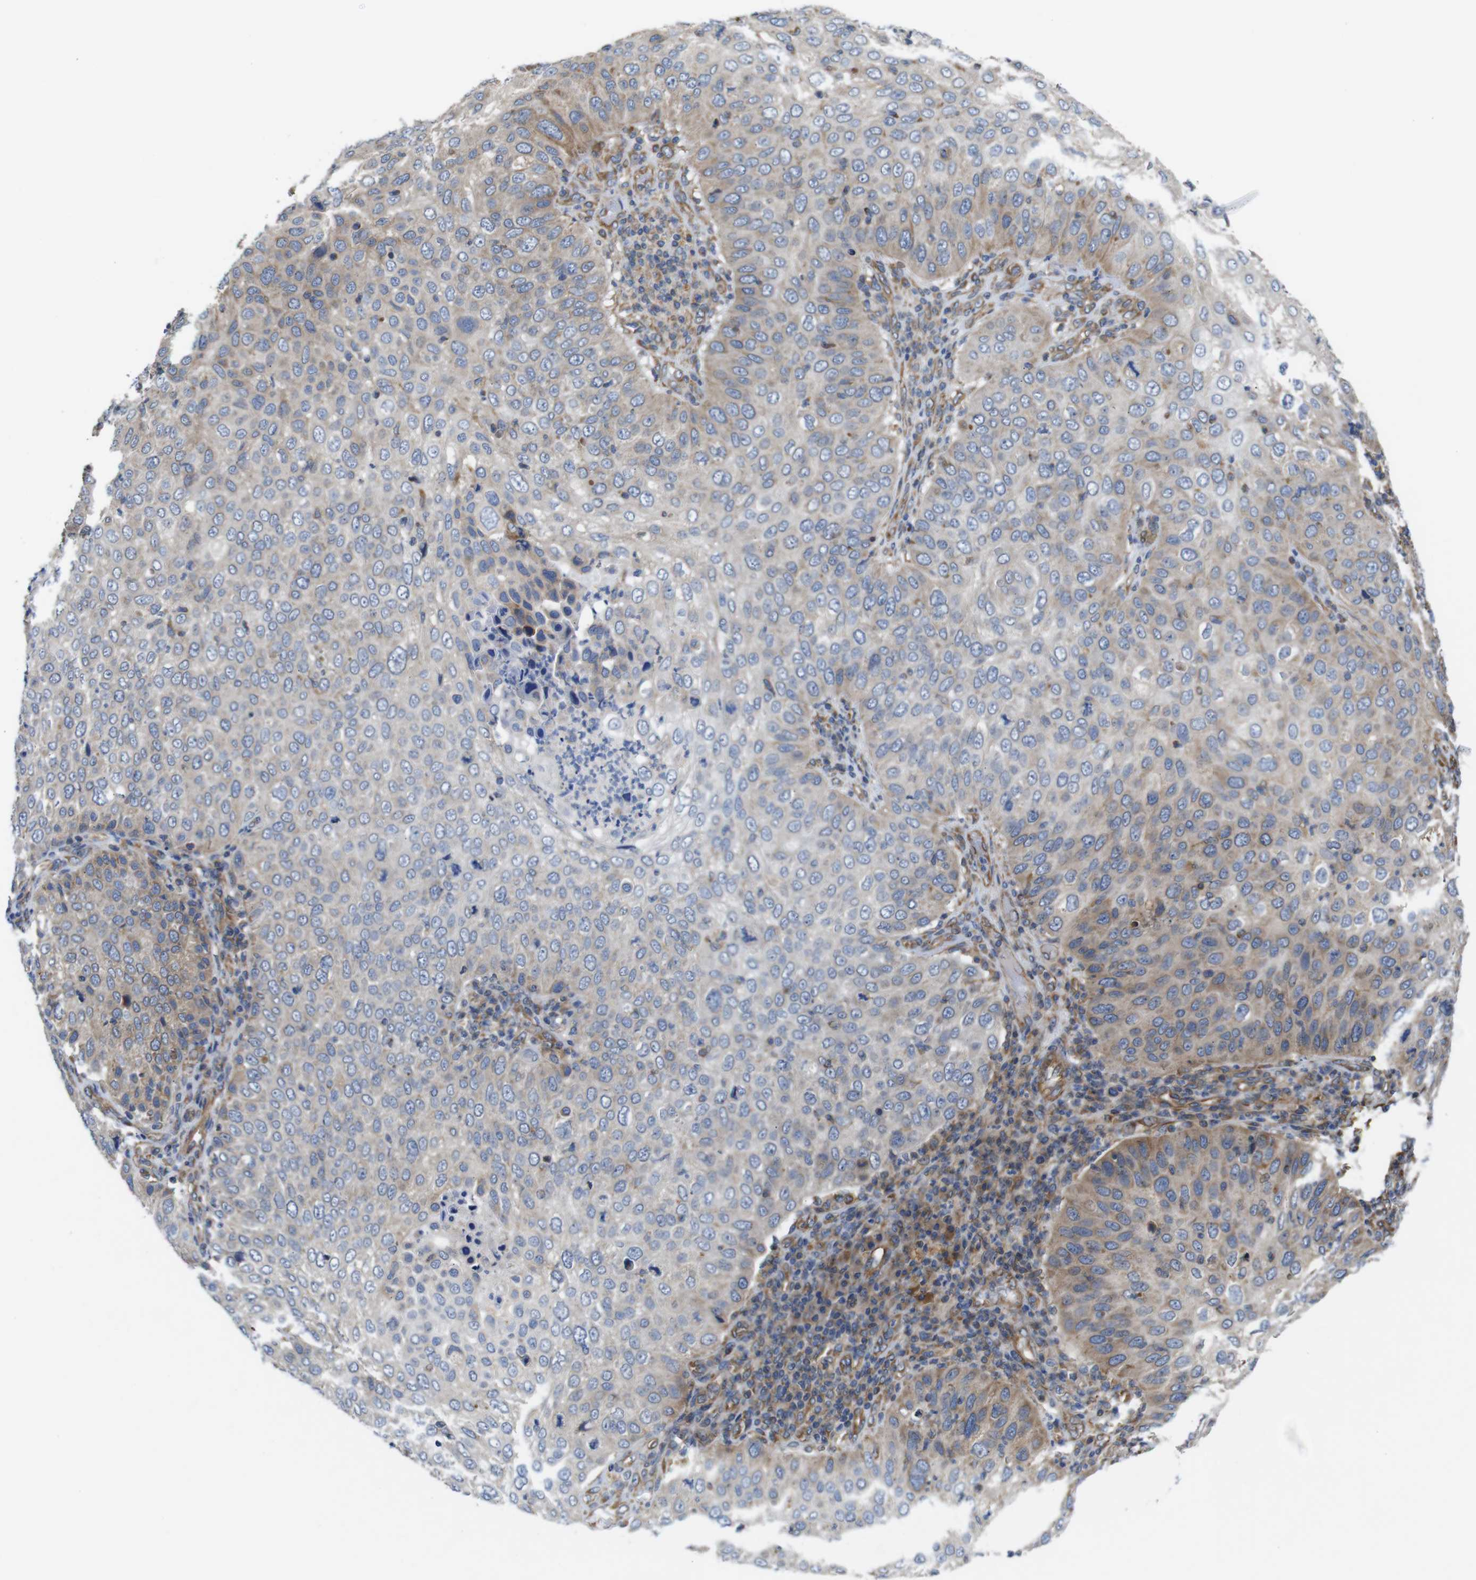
{"staining": {"intensity": "weak", "quantity": ">75%", "location": "cytoplasmic/membranous"}, "tissue": "skin cancer", "cell_type": "Tumor cells", "image_type": "cancer", "snomed": [{"axis": "morphology", "description": "Squamous cell carcinoma, NOS"}, {"axis": "topography", "description": "Skin"}], "caption": "IHC image of squamous cell carcinoma (skin) stained for a protein (brown), which displays low levels of weak cytoplasmic/membranous staining in approximately >75% of tumor cells.", "gene": "POMK", "patient": {"sex": "male", "age": 87}}